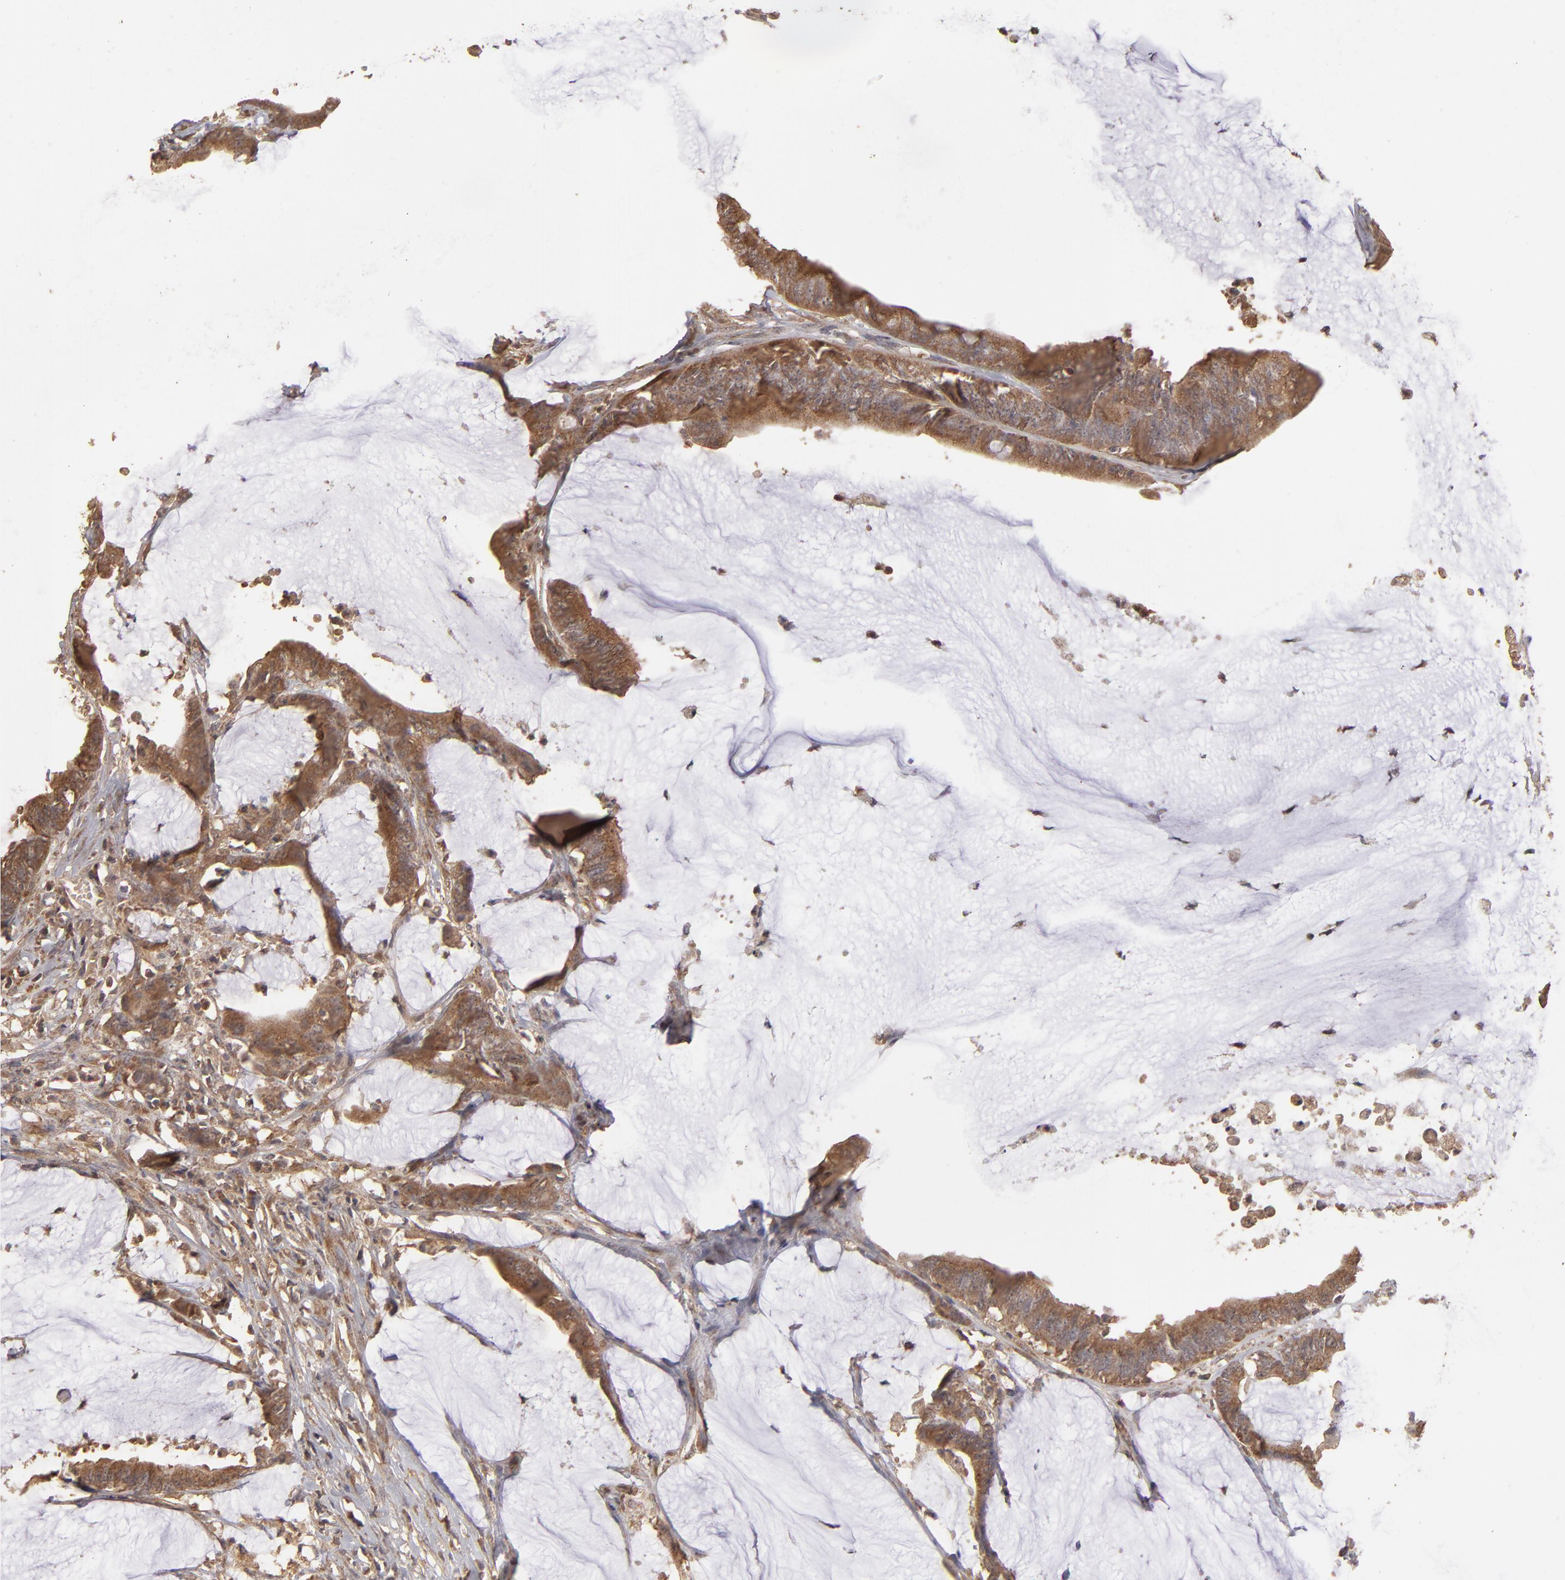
{"staining": {"intensity": "moderate", "quantity": ">75%", "location": "cytoplasmic/membranous"}, "tissue": "colorectal cancer", "cell_type": "Tumor cells", "image_type": "cancer", "snomed": [{"axis": "morphology", "description": "Adenocarcinoma, NOS"}, {"axis": "topography", "description": "Rectum"}], "caption": "A high-resolution micrograph shows immunohistochemistry staining of colorectal adenocarcinoma, which reveals moderate cytoplasmic/membranous staining in approximately >75% of tumor cells.", "gene": "MMP2", "patient": {"sex": "female", "age": 66}}